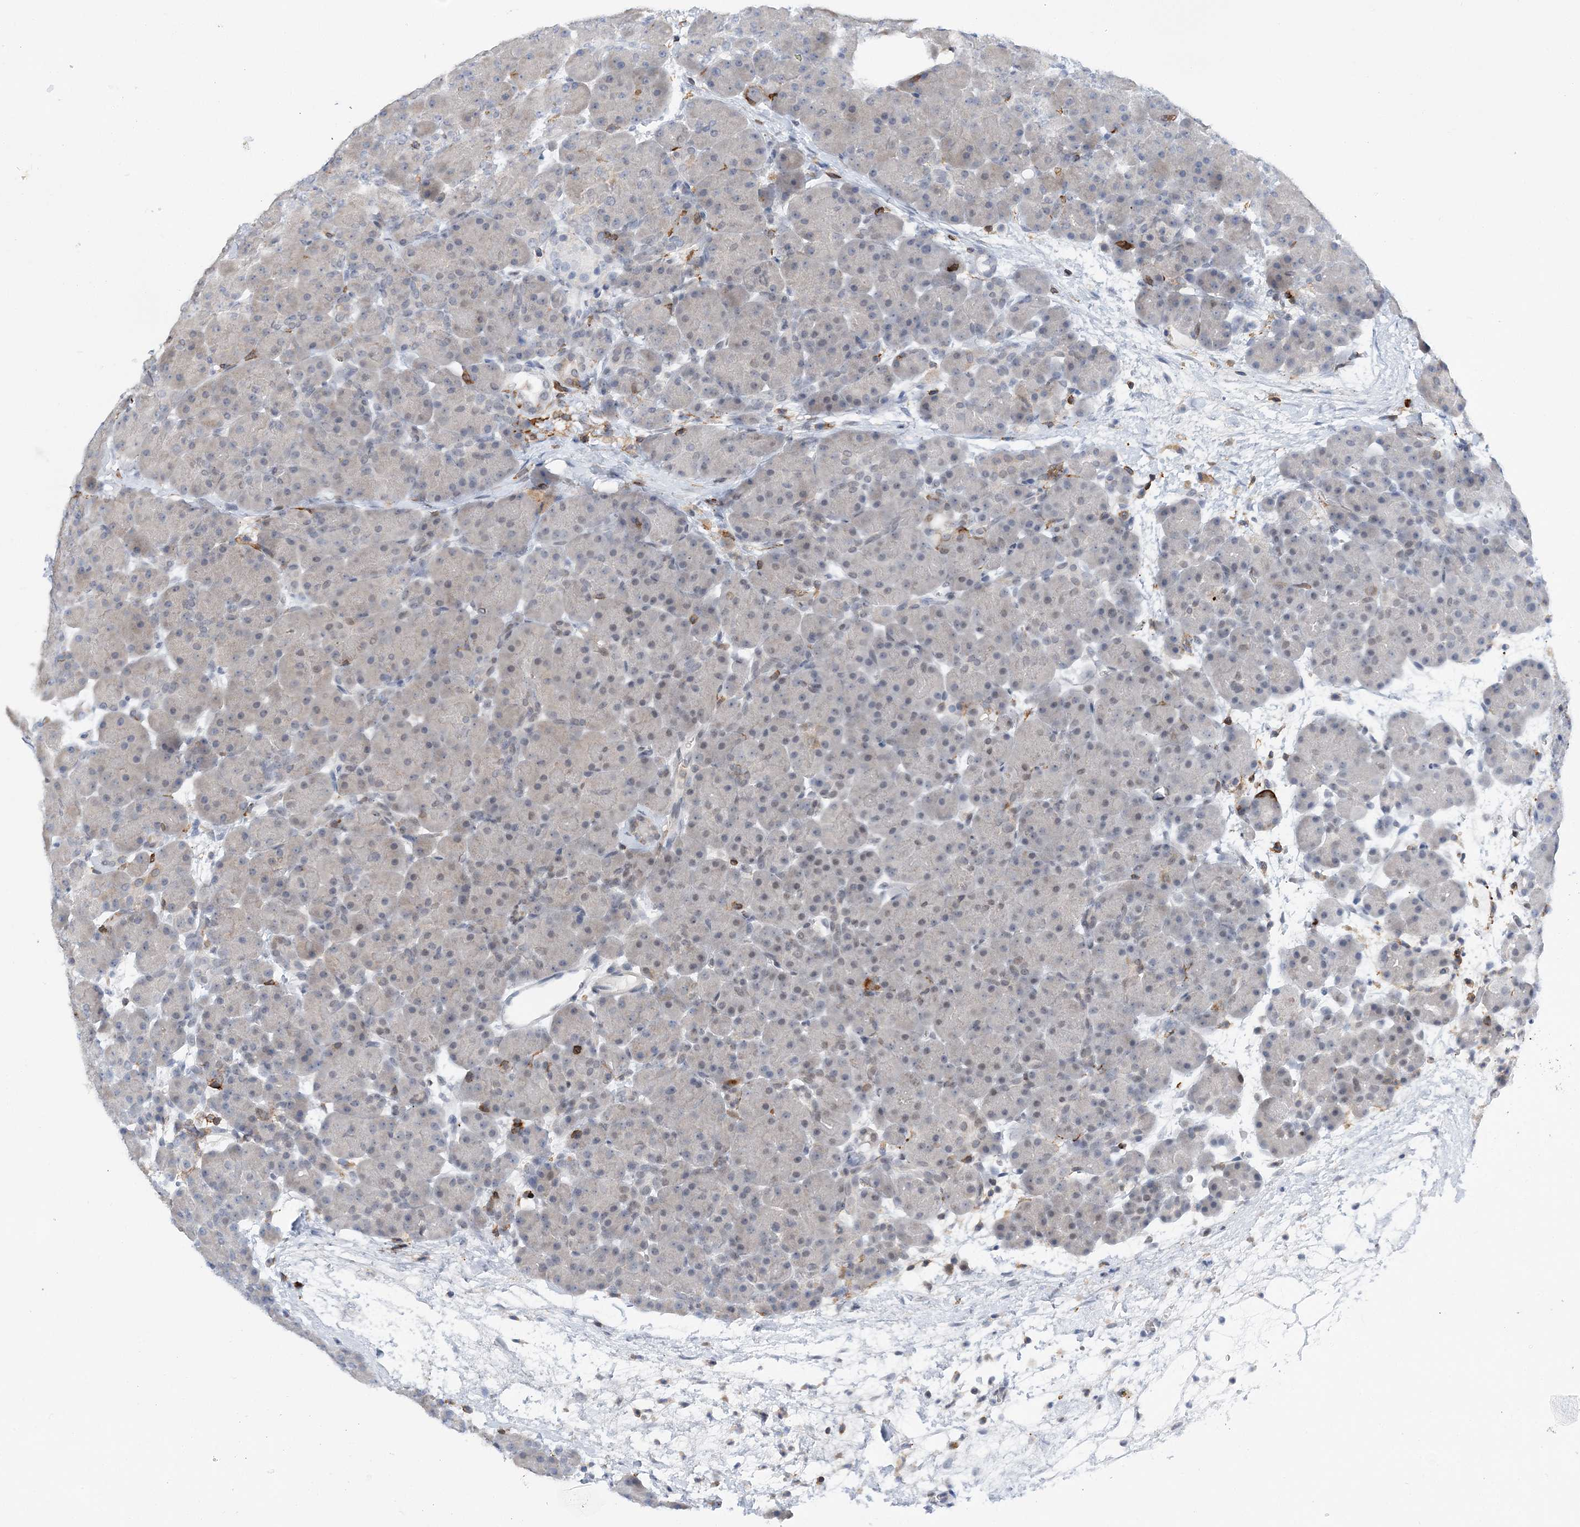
{"staining": {"intensity": "weak", "quantity": "25%-75%", "location": "nuclear"}, "tissue": "pancreas", "cell_type": "Exocrine glandular cells", "image_type": "normal", "snomed": [{"axis": "morphology", "description": "Normal tissue, NOS"}, {"axis": "topography", "description": "Pancreas"}], "caption": "The micrograph demonstrates immunohistochemical staining of normal pancreas. There is weak nuclear positivity is present in approximately 25%-75% of exocrine glandular cells. (DAB (3,3'-diaminobenzidine) IHC, brown staining for protein, blue staining for nuclei).", "gene": "PRMT9", "patient": {"sex": "male", "age": 66}}